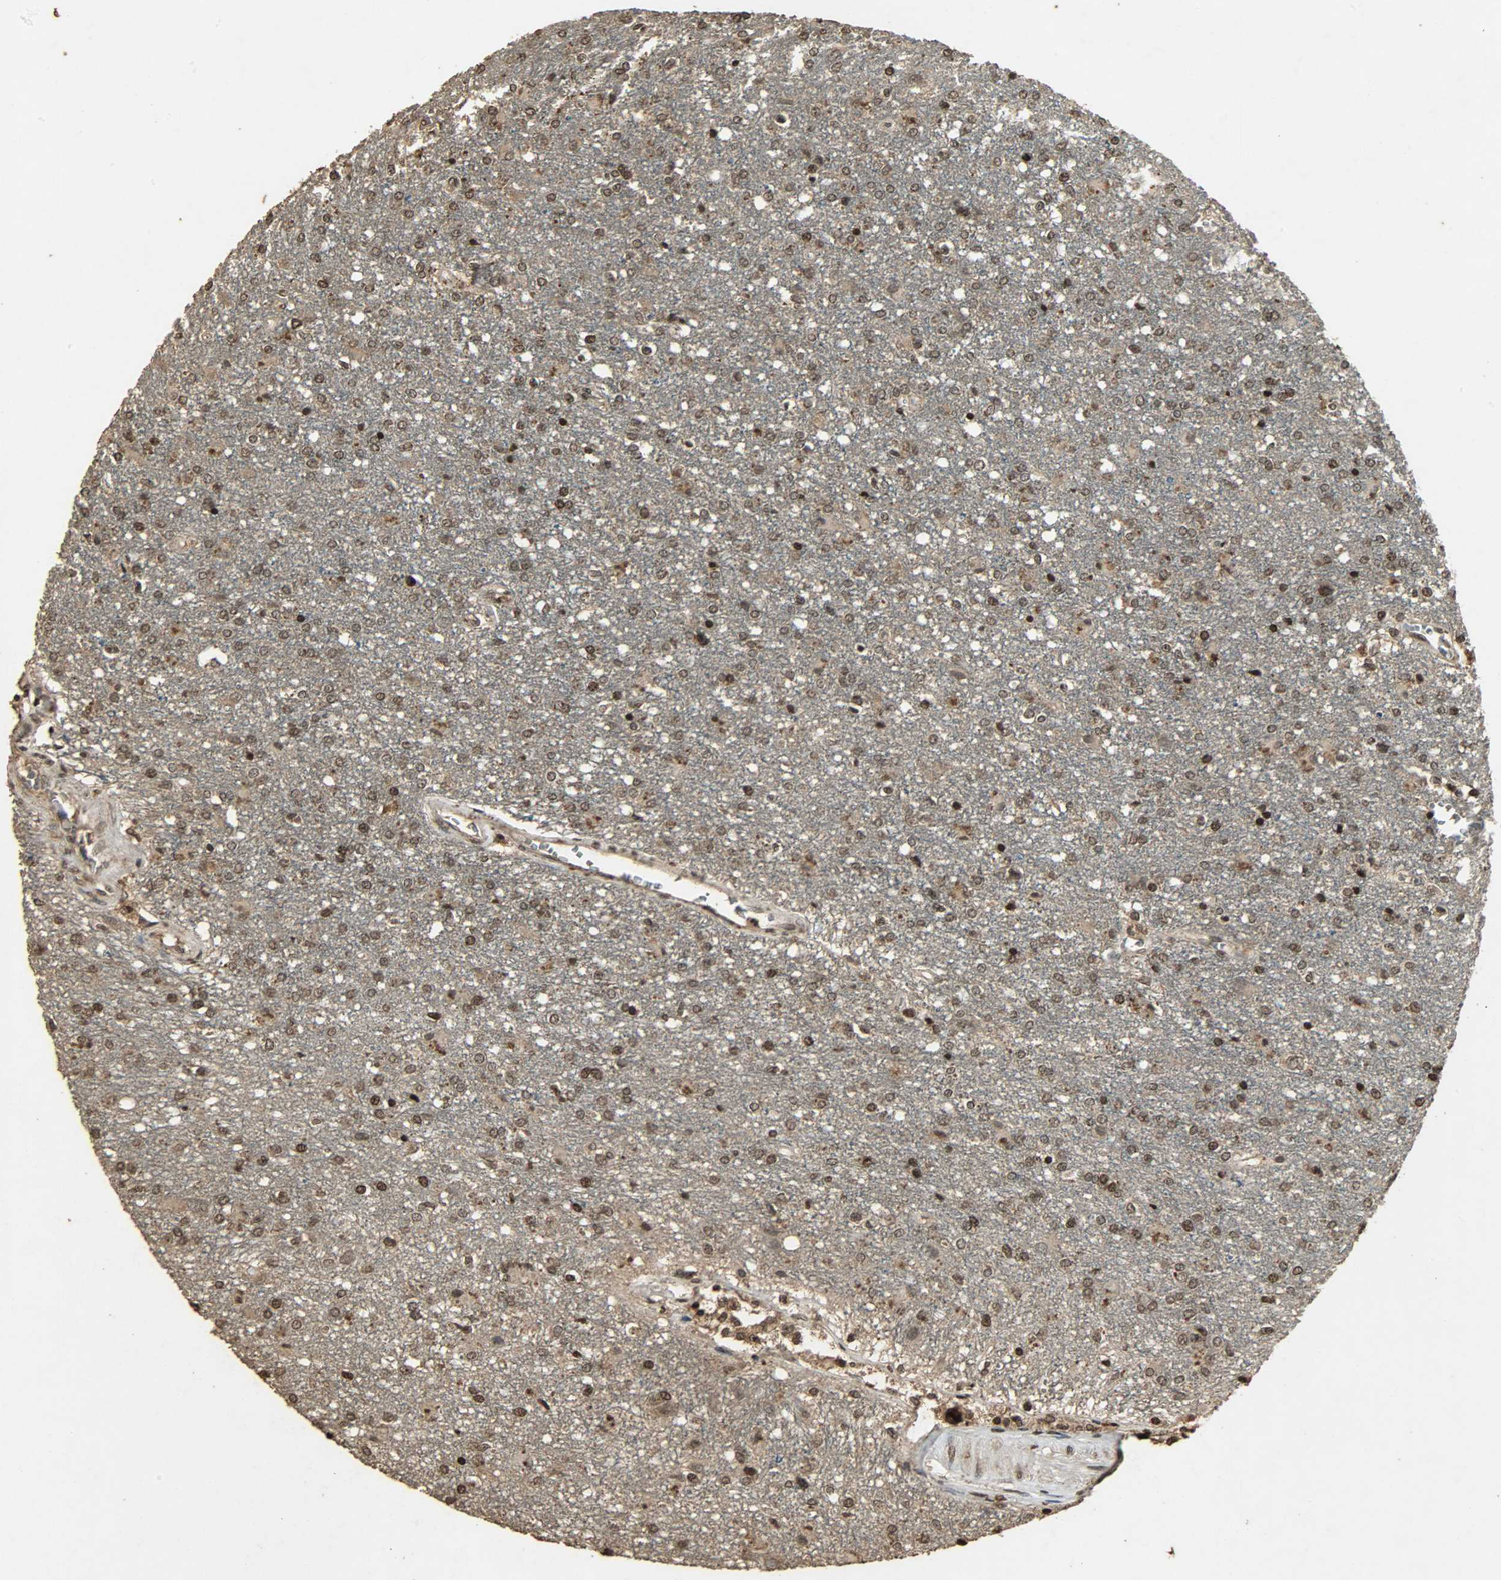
{"staining": {"intensity": "strong", "quantity": ">75%", "location": "cytoplasmic/membranous,nuclear"}, "tissue": "glioma", "cell_type": "Tumor cells", "image_type": "cancer", "snomed": [{"axis": "morphology", "description": "Glioma, malignant, High grade"}, {"axis": "topography", "description": "Cerebral cortex"}], "caption": "DAB (3,3'-diaminobenzidine) immunohistochemical staining of human malignant glioma (high-grade) reveals strong cytoplasmic/membranous and nuclear protein expression in approximately >75% of tumor cells.", "gene": "PPP3R1", "patient": {"sex": "male", "age": 76}}